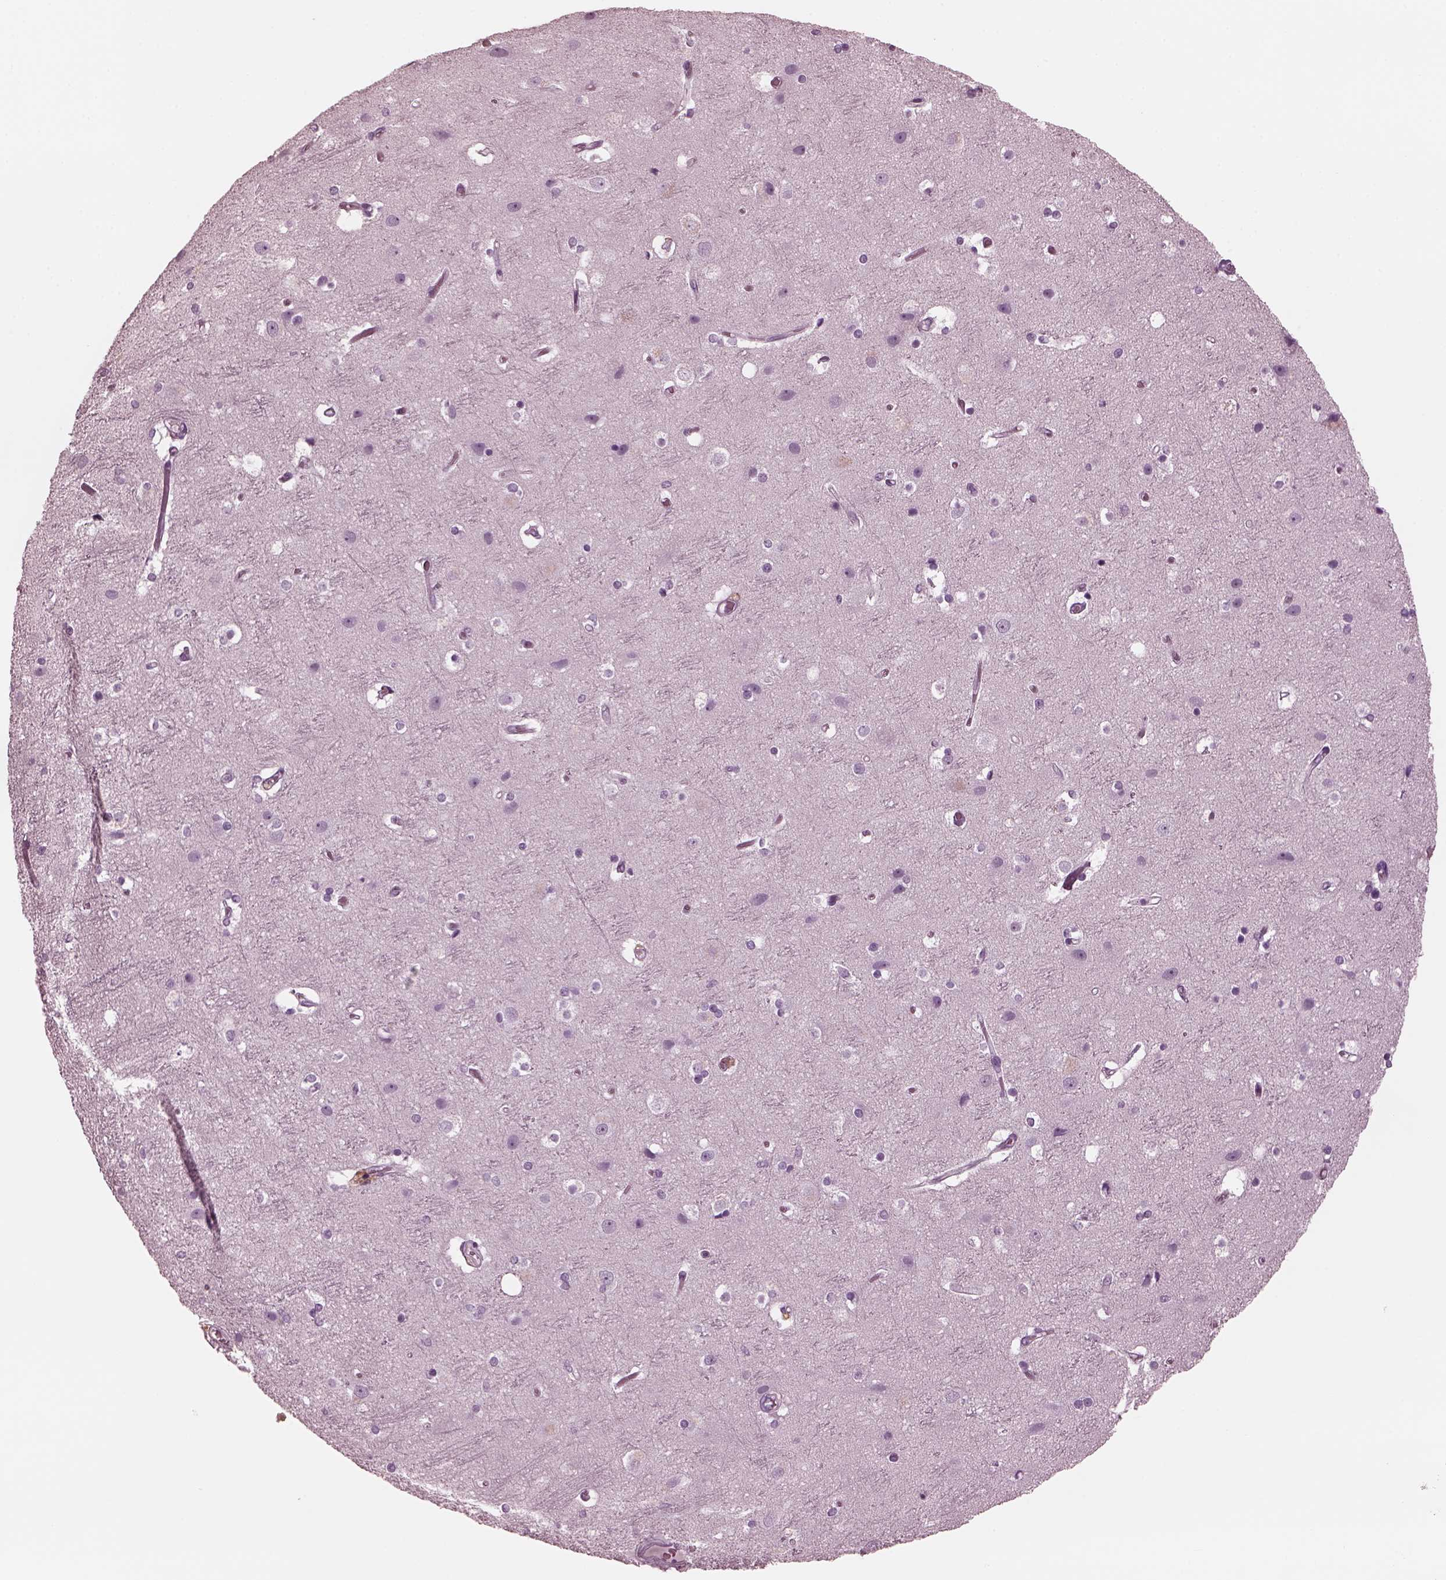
{"staining": {"intensity": "negative", "quantity": "none", "location": "none"}, "tissue": "cerebral cortex", "cell_type": "Endothelial cells", "image_type": "normal", "snomed": [{"axis": "morphology", "description": "Normal tissue, NOS"}, {"axis": "topography", "description": "Cerebral cortex"}], "caption": "The IHC image has no significant positivity in endothelial cells of cerebral cortex.", "gene": "CGA", "patient": {"sex": "female", "age": 52}}